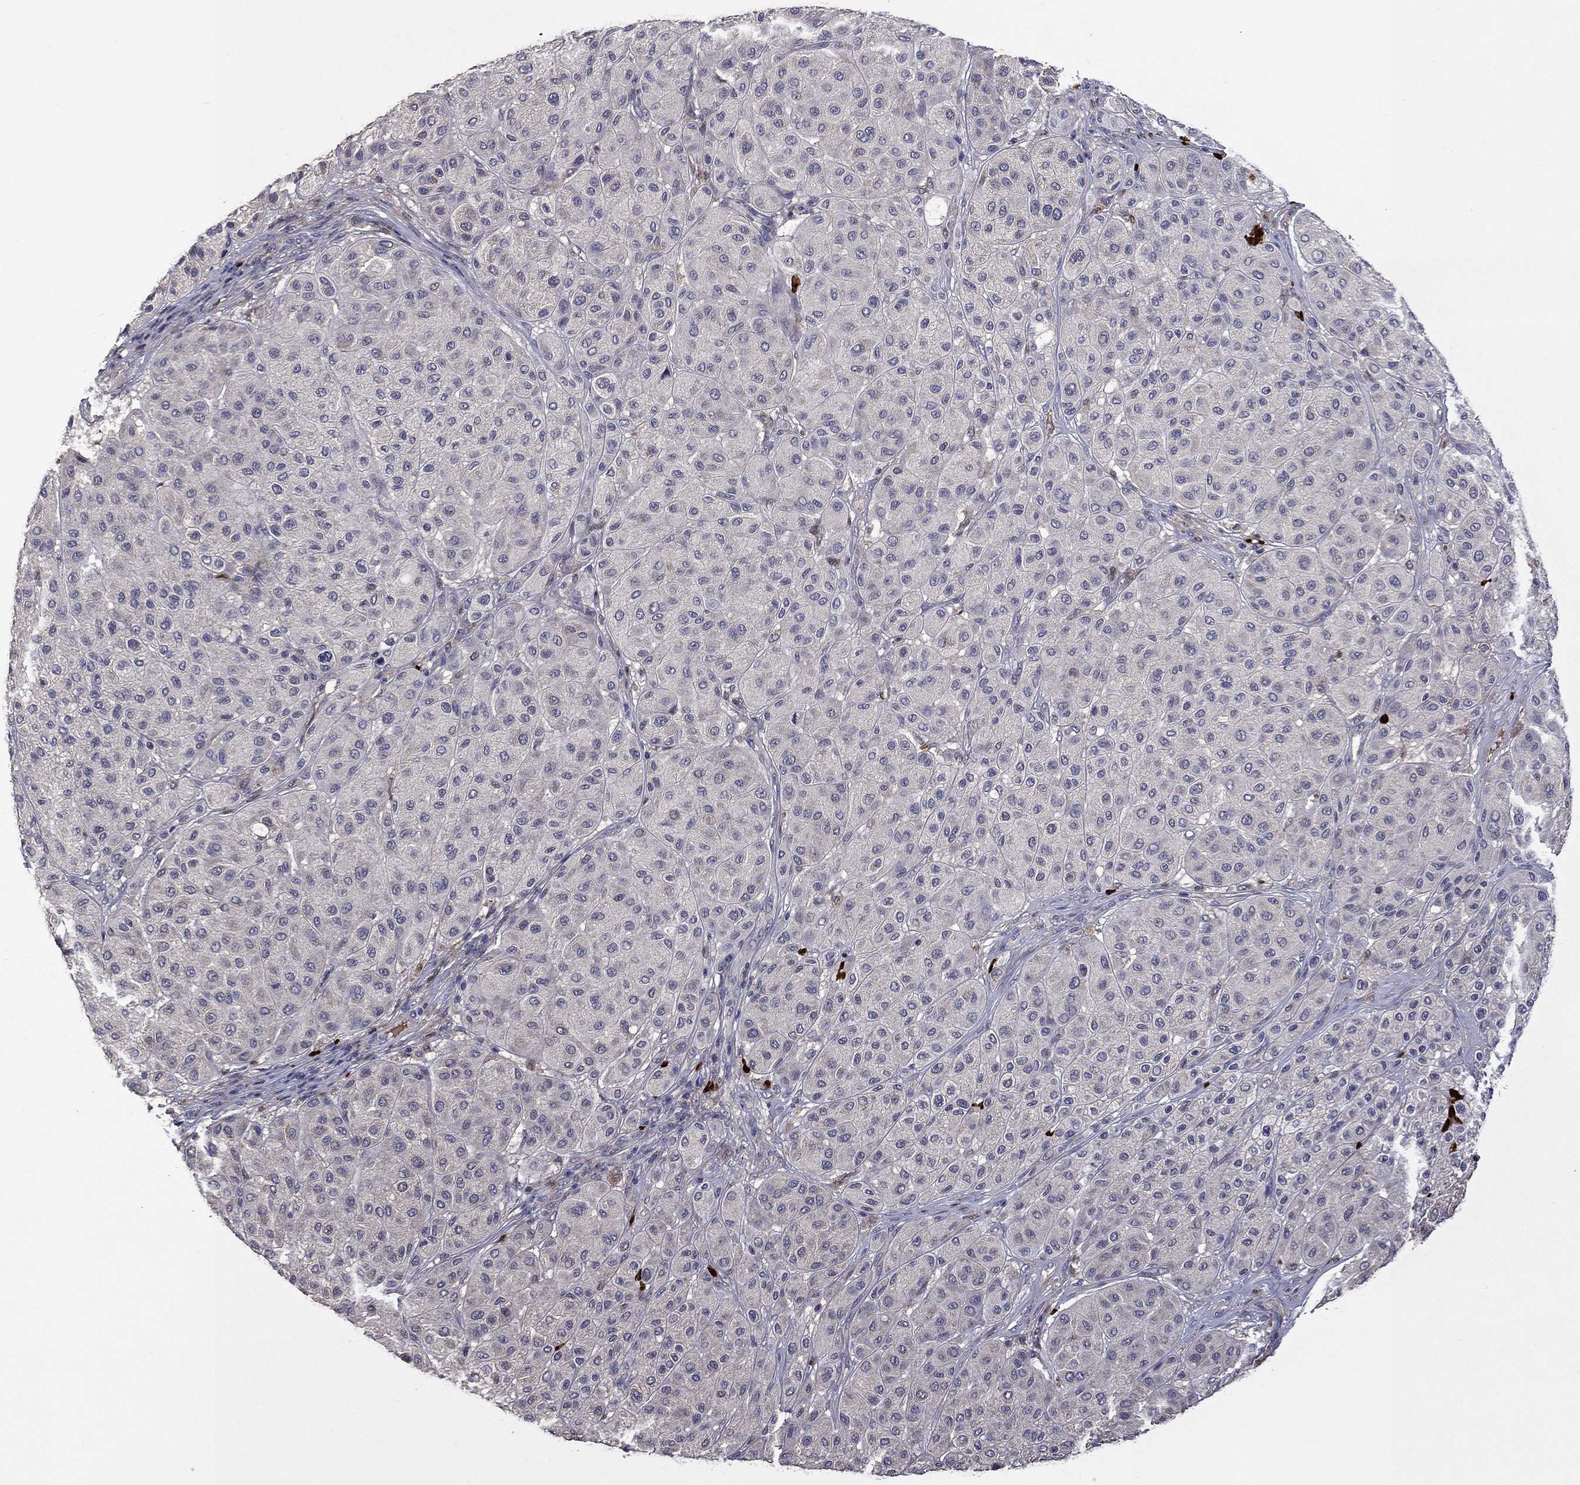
{"staining": {"intensity": "negative", "quantity": "none", "location": "none"}, "tissue": "melanoma", "cell_type": "Tumor cells", "image_type": "cancer", "snomed": [{"axis": "morphology", "description": "Malignant melanoma, Metastatic site"}, {"axis": "topography", "description": "Smooth muscle"}], "caption": "A high-resolution histopathology image shows immunohistochemistry (IHC) staining of melanoma, which exhibits no significant expression in tumor cells. (DAB (3,3'-diaminobenzidine) immunohistochemistry, high magnification).", "gene": "SATB1", "patient": {"sex": "male", "age": 41}}